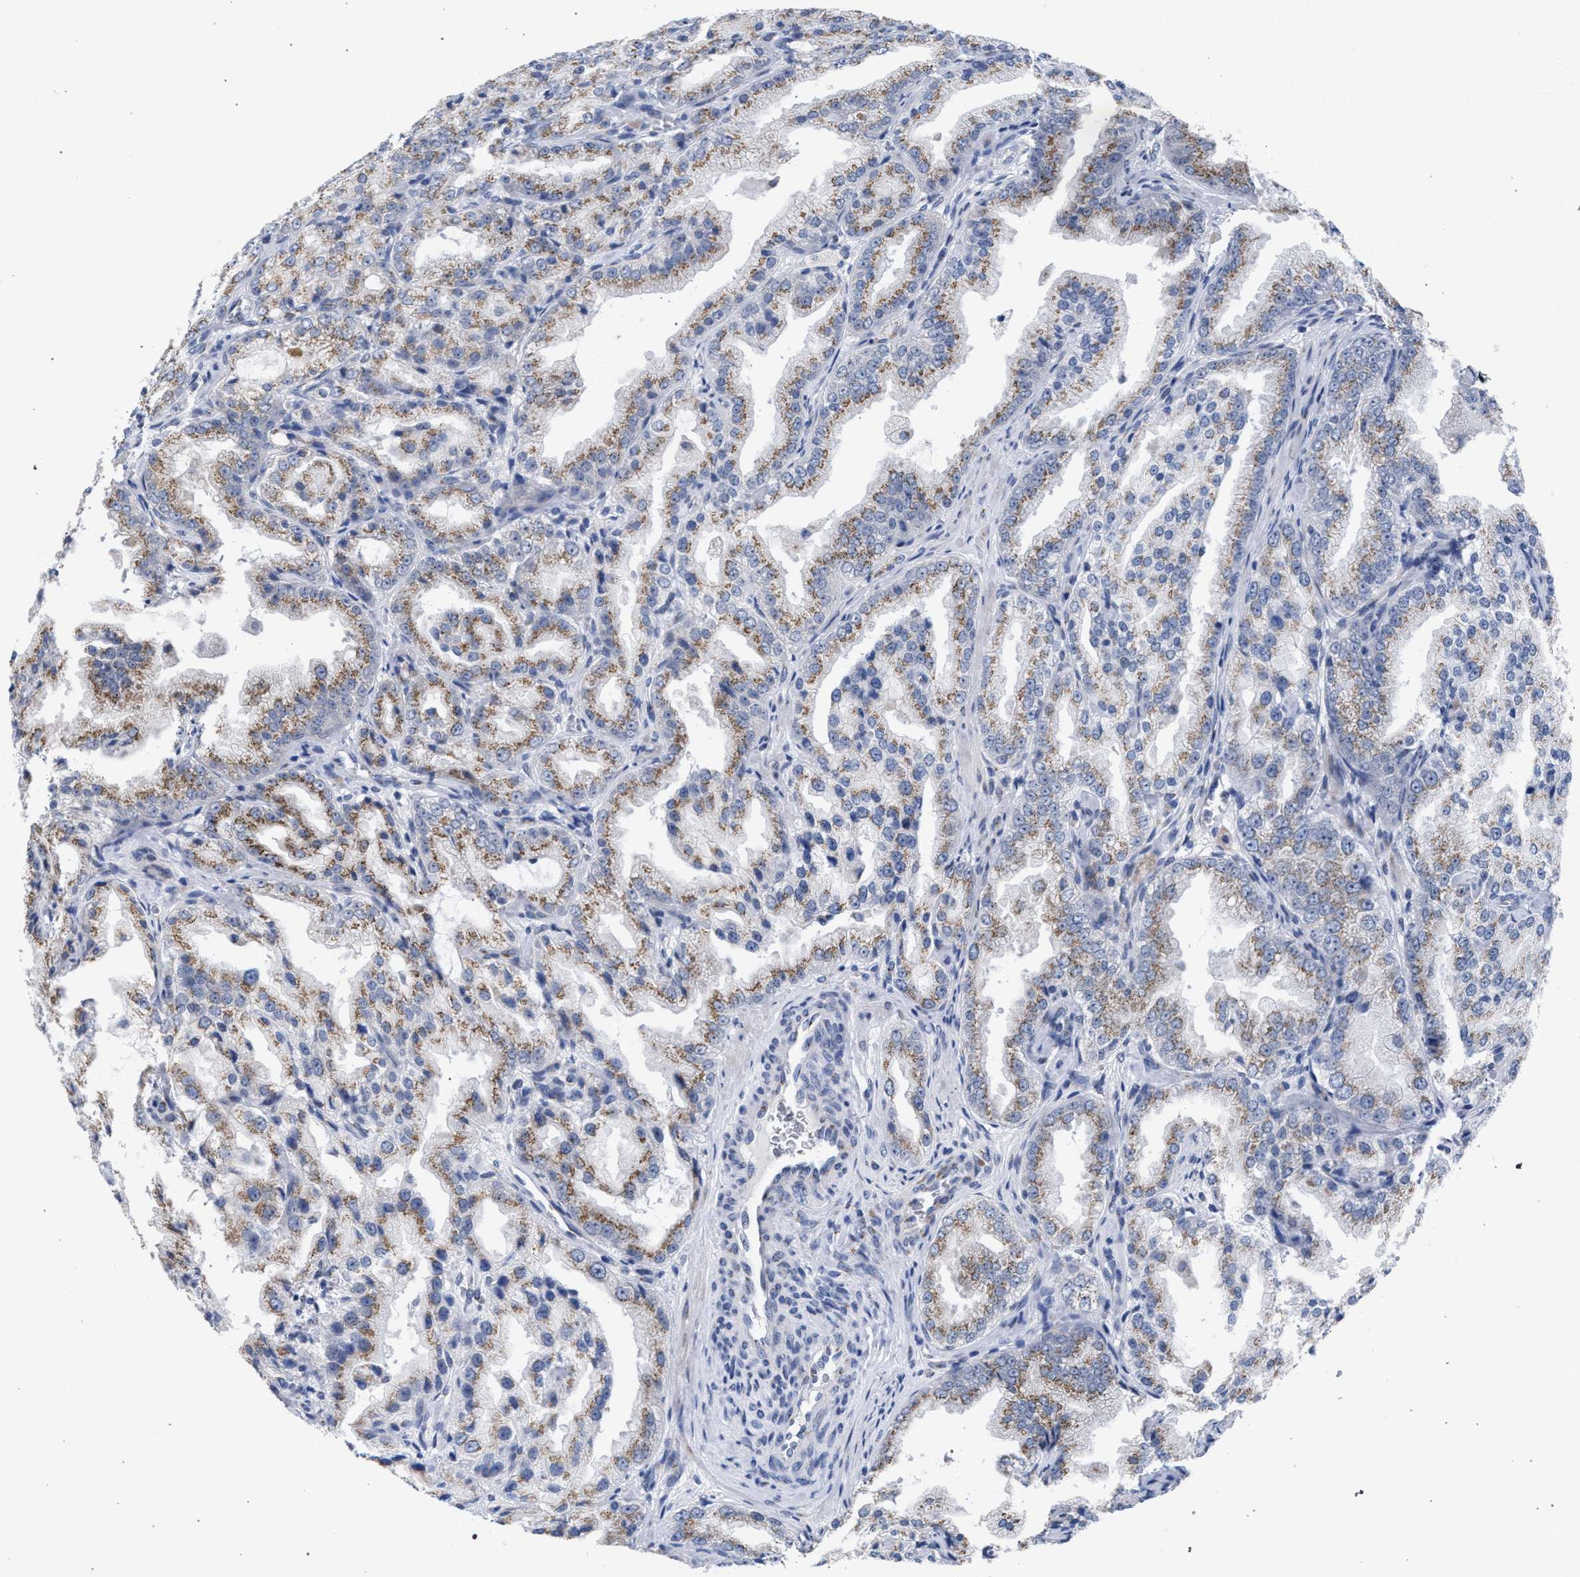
{"staining": {"intensity": "weak", "quantity": ">75%", "location": "cytoplasmic/membranous"}, "tissue": "prostate cancer", "cell_type": "Tumor cells", "image_type": "cancer", "snomed": [{"axis": "morphology", "description": "Adenocarcinoma, High grade"}, {"axis": "topography", "description": "Prostate"}], "caption": "Tumor cells demonstrate low levels of weak cytoplasmic/membranous staining in approximately >75% of cells in human prostate high-grade adenocarcinoma.", "gene": "GOLGA2", "patient": {"sex": "male", "age": 61}}